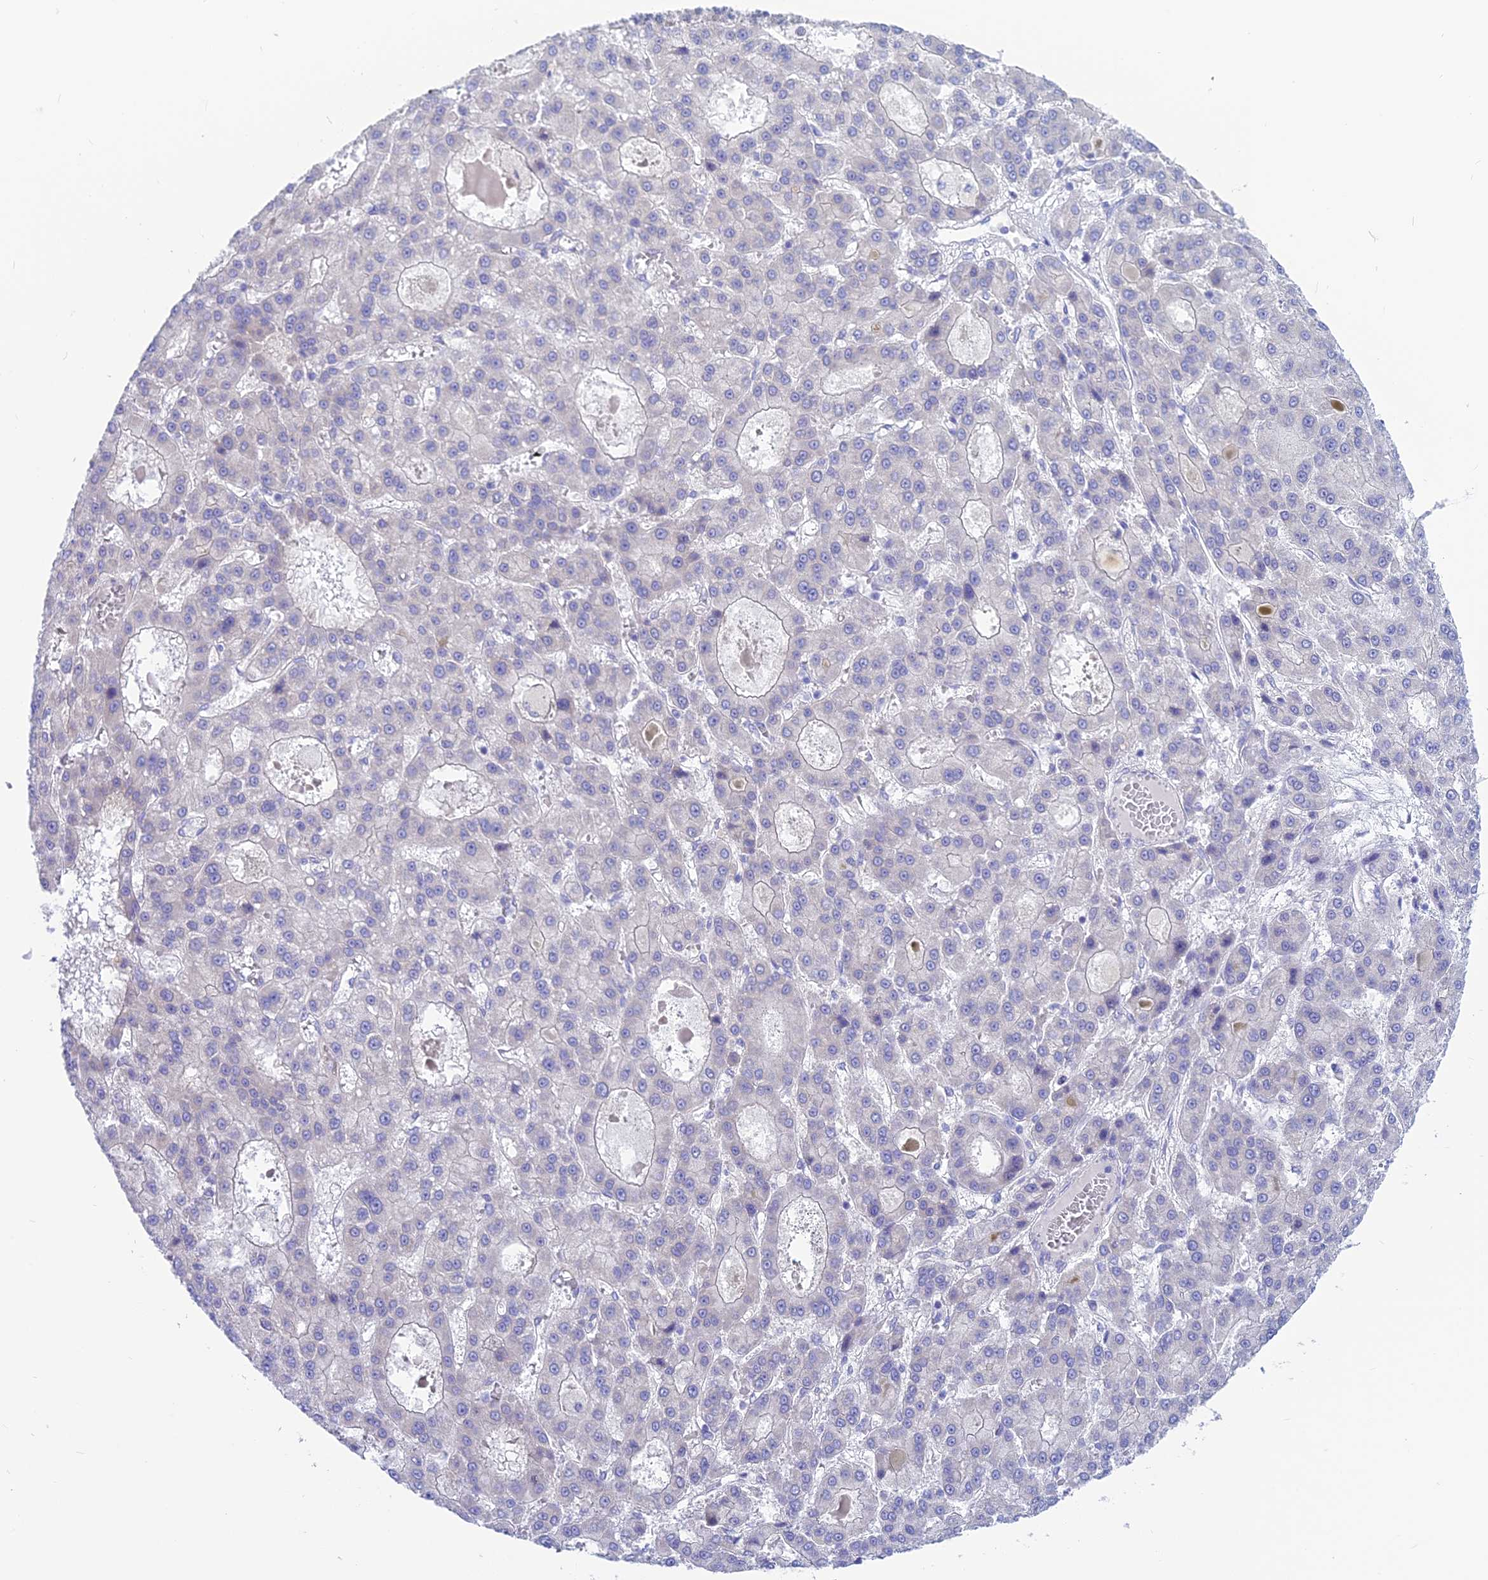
{"staining": {"intensity": "negative", "quantity": "none", "location": "none"}, "tissue": "liver cancer", "cell_type": "Tumor cells", "image_type": "cancer", "snomed": [{"axis": "morphology", "description": "Carcinoma, Hepatocellular, NOS"}, {"axis": "topography", "description": "Liver"}], "caption": "An immunohistochemistry (IHC) micrograph of liver hepatocellular carcinoma is shown. There is no staining in tumor cells of liver hepatocellular carcinoma. (DAB immunohistochemistry, high magnification).", "gene": "LZTFL1", "patient": {"sex": "male", "age": 70}}